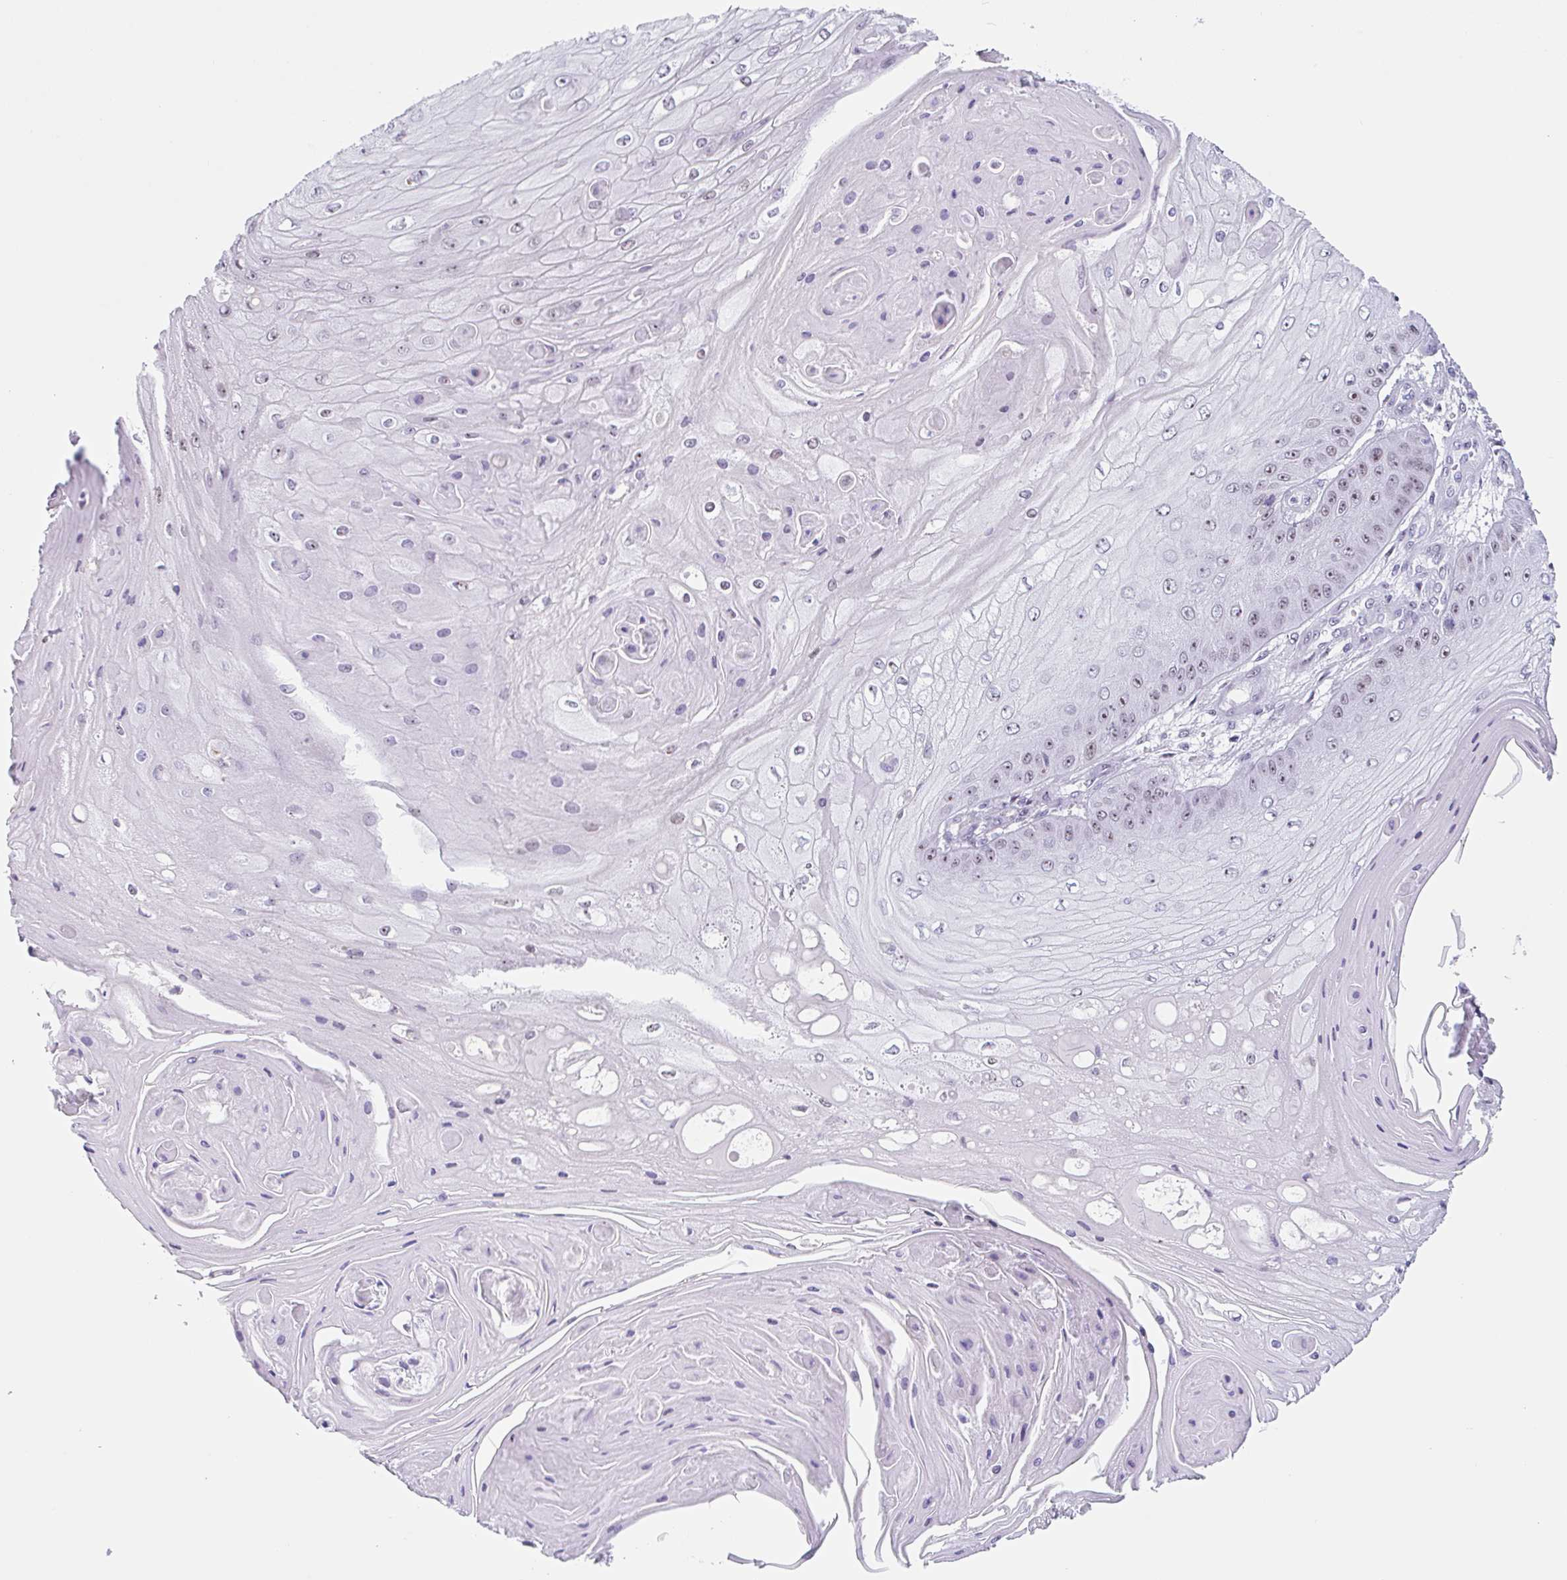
{"staining": {"intensity": "moderate", "quantity": "25%-75%", "location": "nuclear"}, "tissue": "skin cancer", "cell_type": "Tumor cells", "image_type": "cancer", "snomed": [{"axis": "morphology", "description": "Squamous cell carcinoma, NOS"}, {"axis": "topography", "description": "Skin"}], "caption": "About 25%-75% of tumor cells in human skin cancer (squamous cell carcinoma) show moderate nuclear protein expression as visualized by brown immunohistochemical staining.", "gene": "LENG9", "patient": {"sex": "male", "age": 70}}